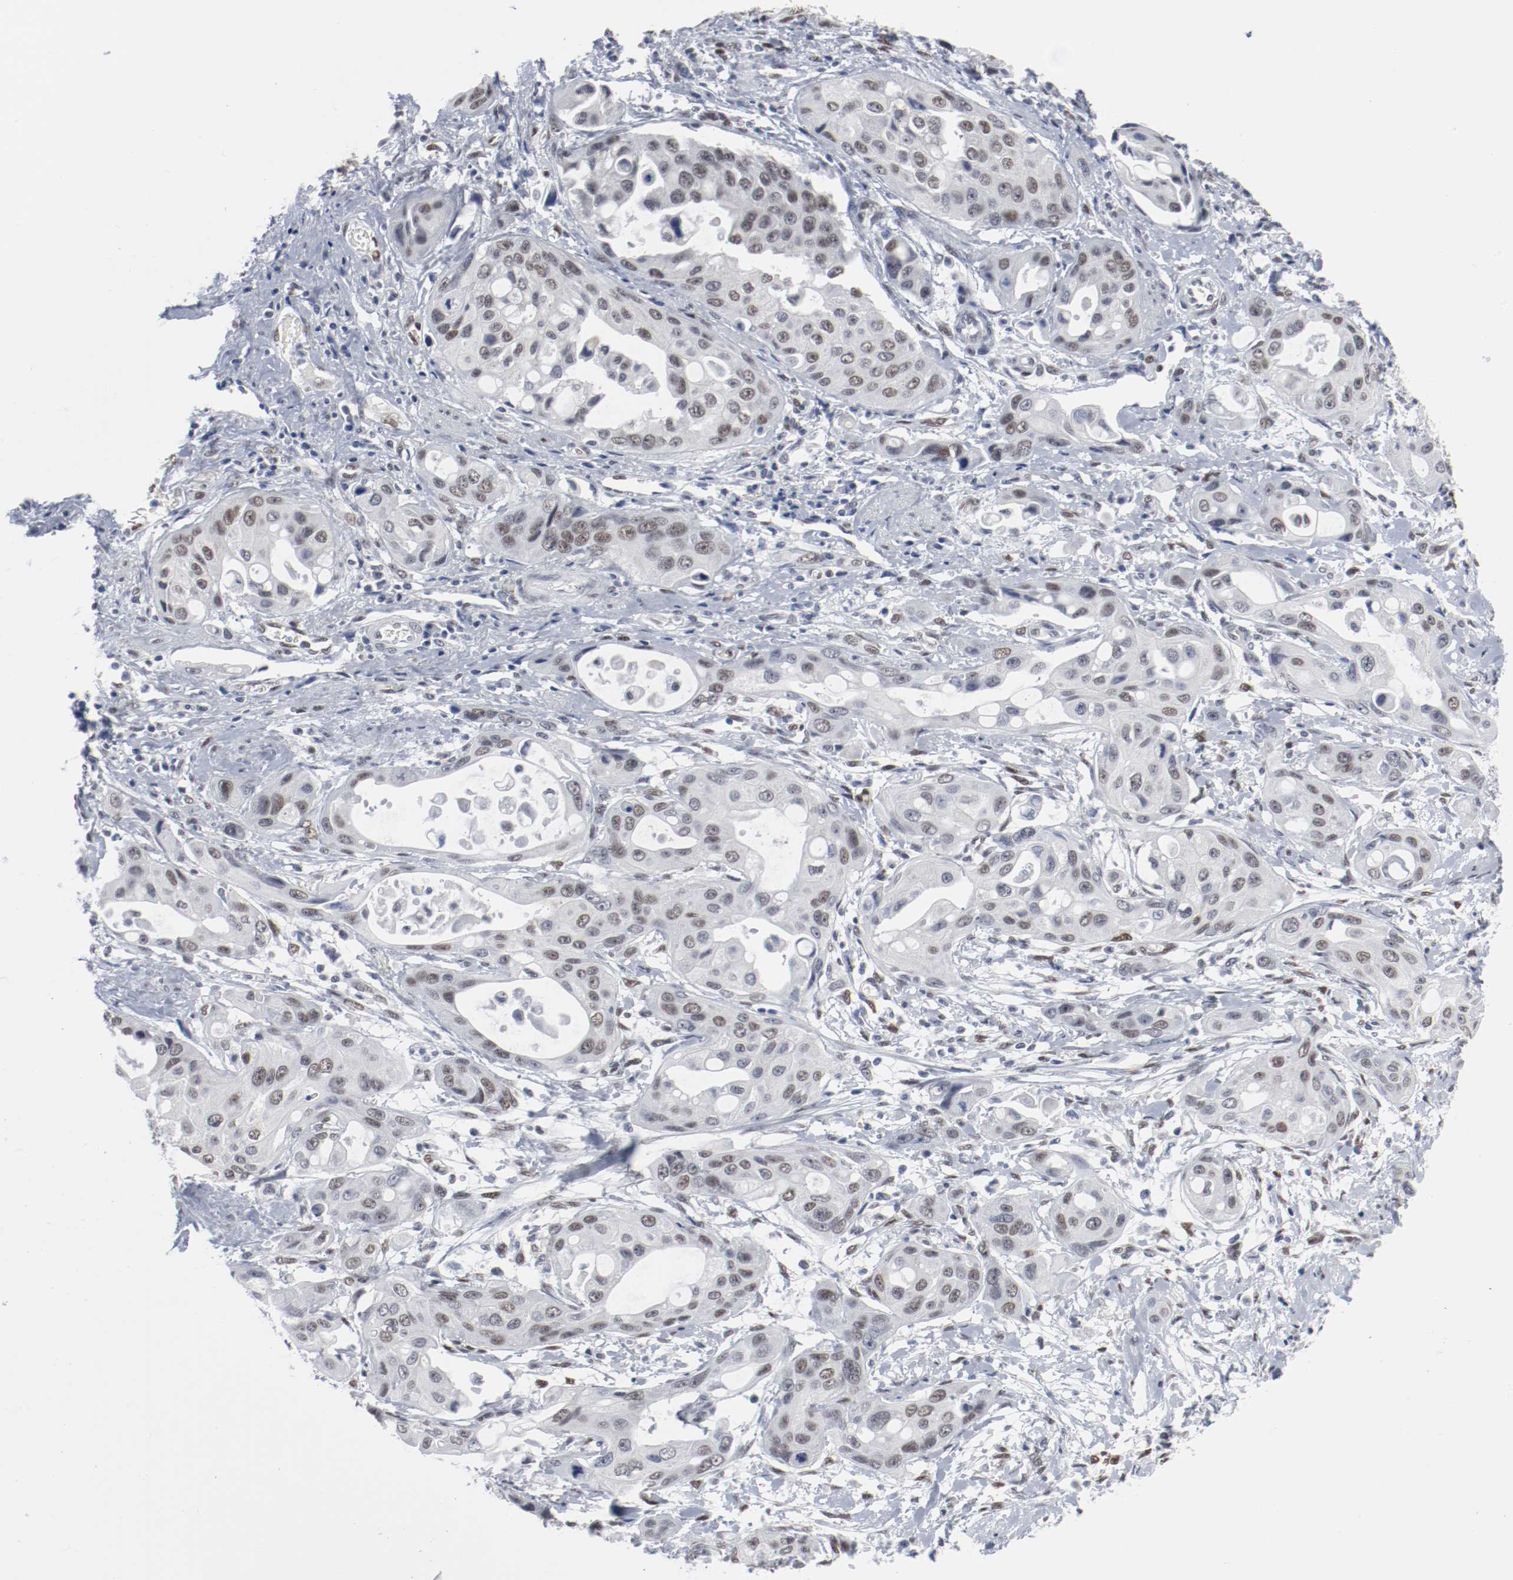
{"staining": {"intensity": "weak", "quantity": "25%-75%", "location": "nuclear"}, "tissue": "pancreatic cancer", "cell_type": "Tumor cells", "image_type": "cancer", "snomed": [{"axis": "morphology", "description": "Adenocarcinoma, NOS"}, {"axis": "topography", "description": "Pancreas"}], "caption": "The immunohistochemical stain shows weak nuclear expression in tumor cells of pancreatic adenocarcinoma tissue. The staining was performed using DAB (3,3'-diaminobenzidine), with brown indicating positive protein expression. Nuclei are stained blue with hematoxylin.", "gene": "ATF7", "patient": {"sex": "female", "age": 60}}